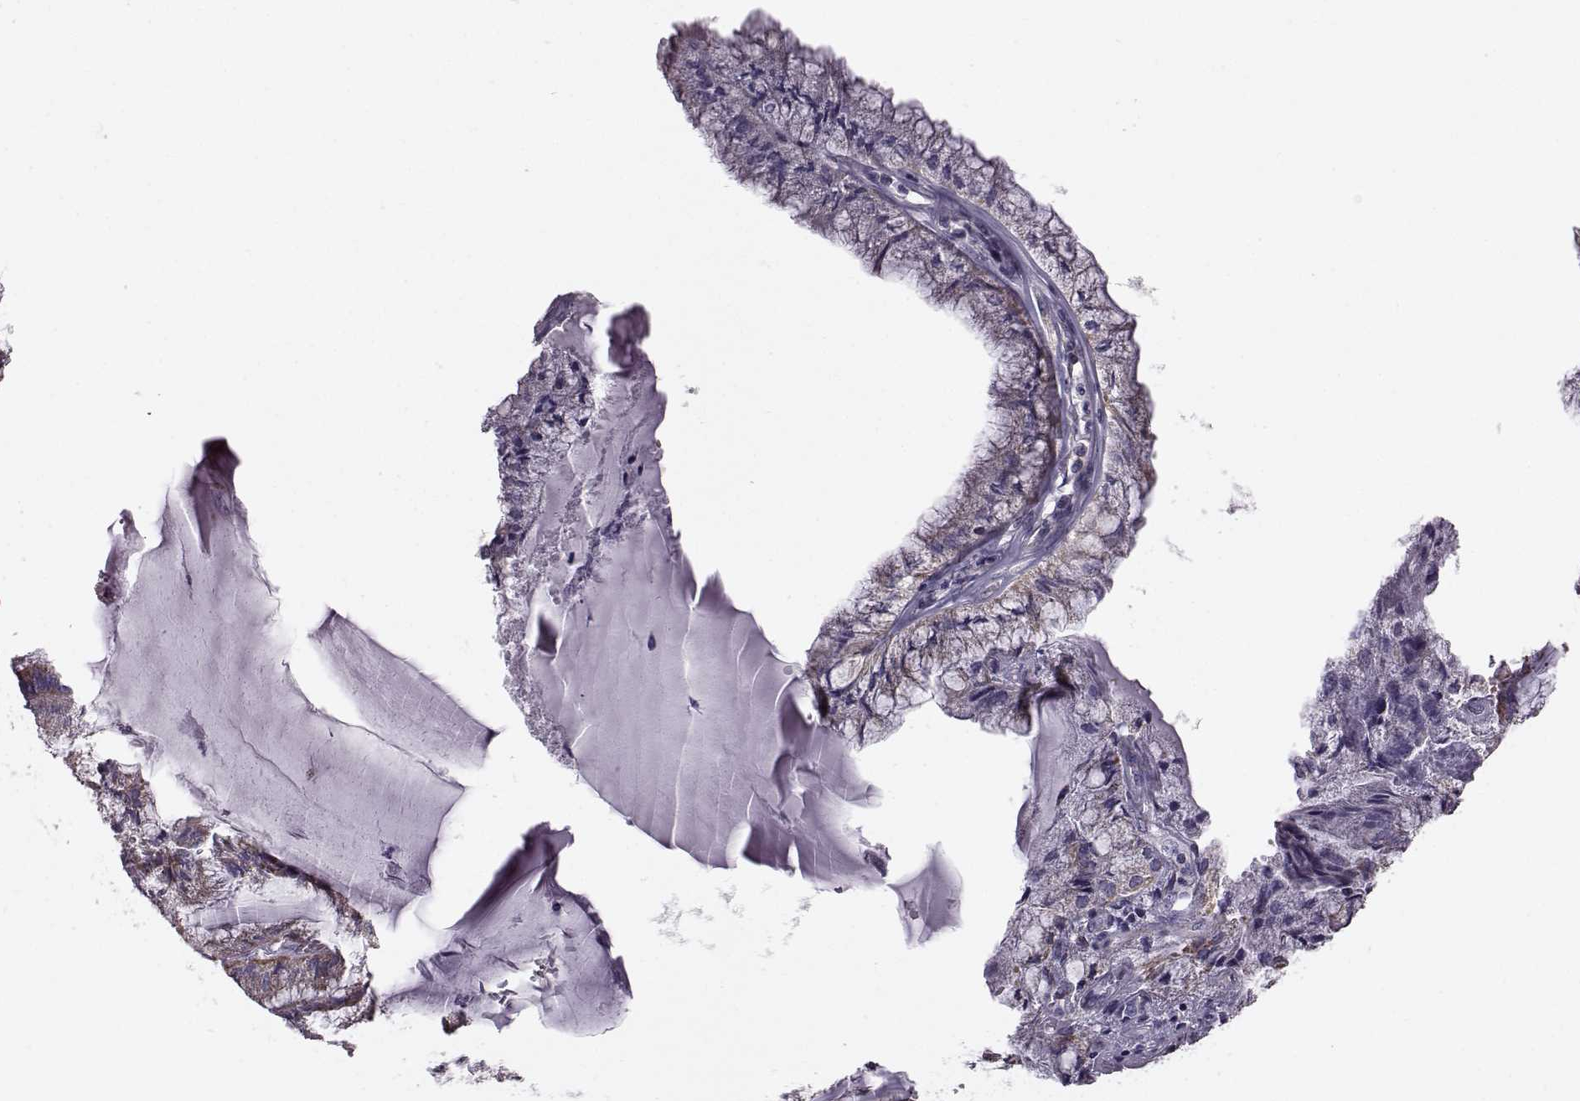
{"staining": {"intensity": "moderate", "quantity": ">75%", "location": "cytoplasmic/membranous"}, "tissue": "endometrial cancer", "cell_type": "Tumor cells", "image_type": "cancer", "snomed": [{"axis": "morphology", "description": "Carcinoma, NOS"}, {"axis": "topography", "description": "Endometrium"}], "caption": "Carcinoma (endometrial) was stained to show a protein in brown. There is medium levels of moderate cytoplasmic/membranous positivity in about >75% of tumor cells. (DAB = brown stain, brightfield microscopy at high magnification).", "gene": "ATP5MF", "patient": {"sex": "female", "age": 62}}